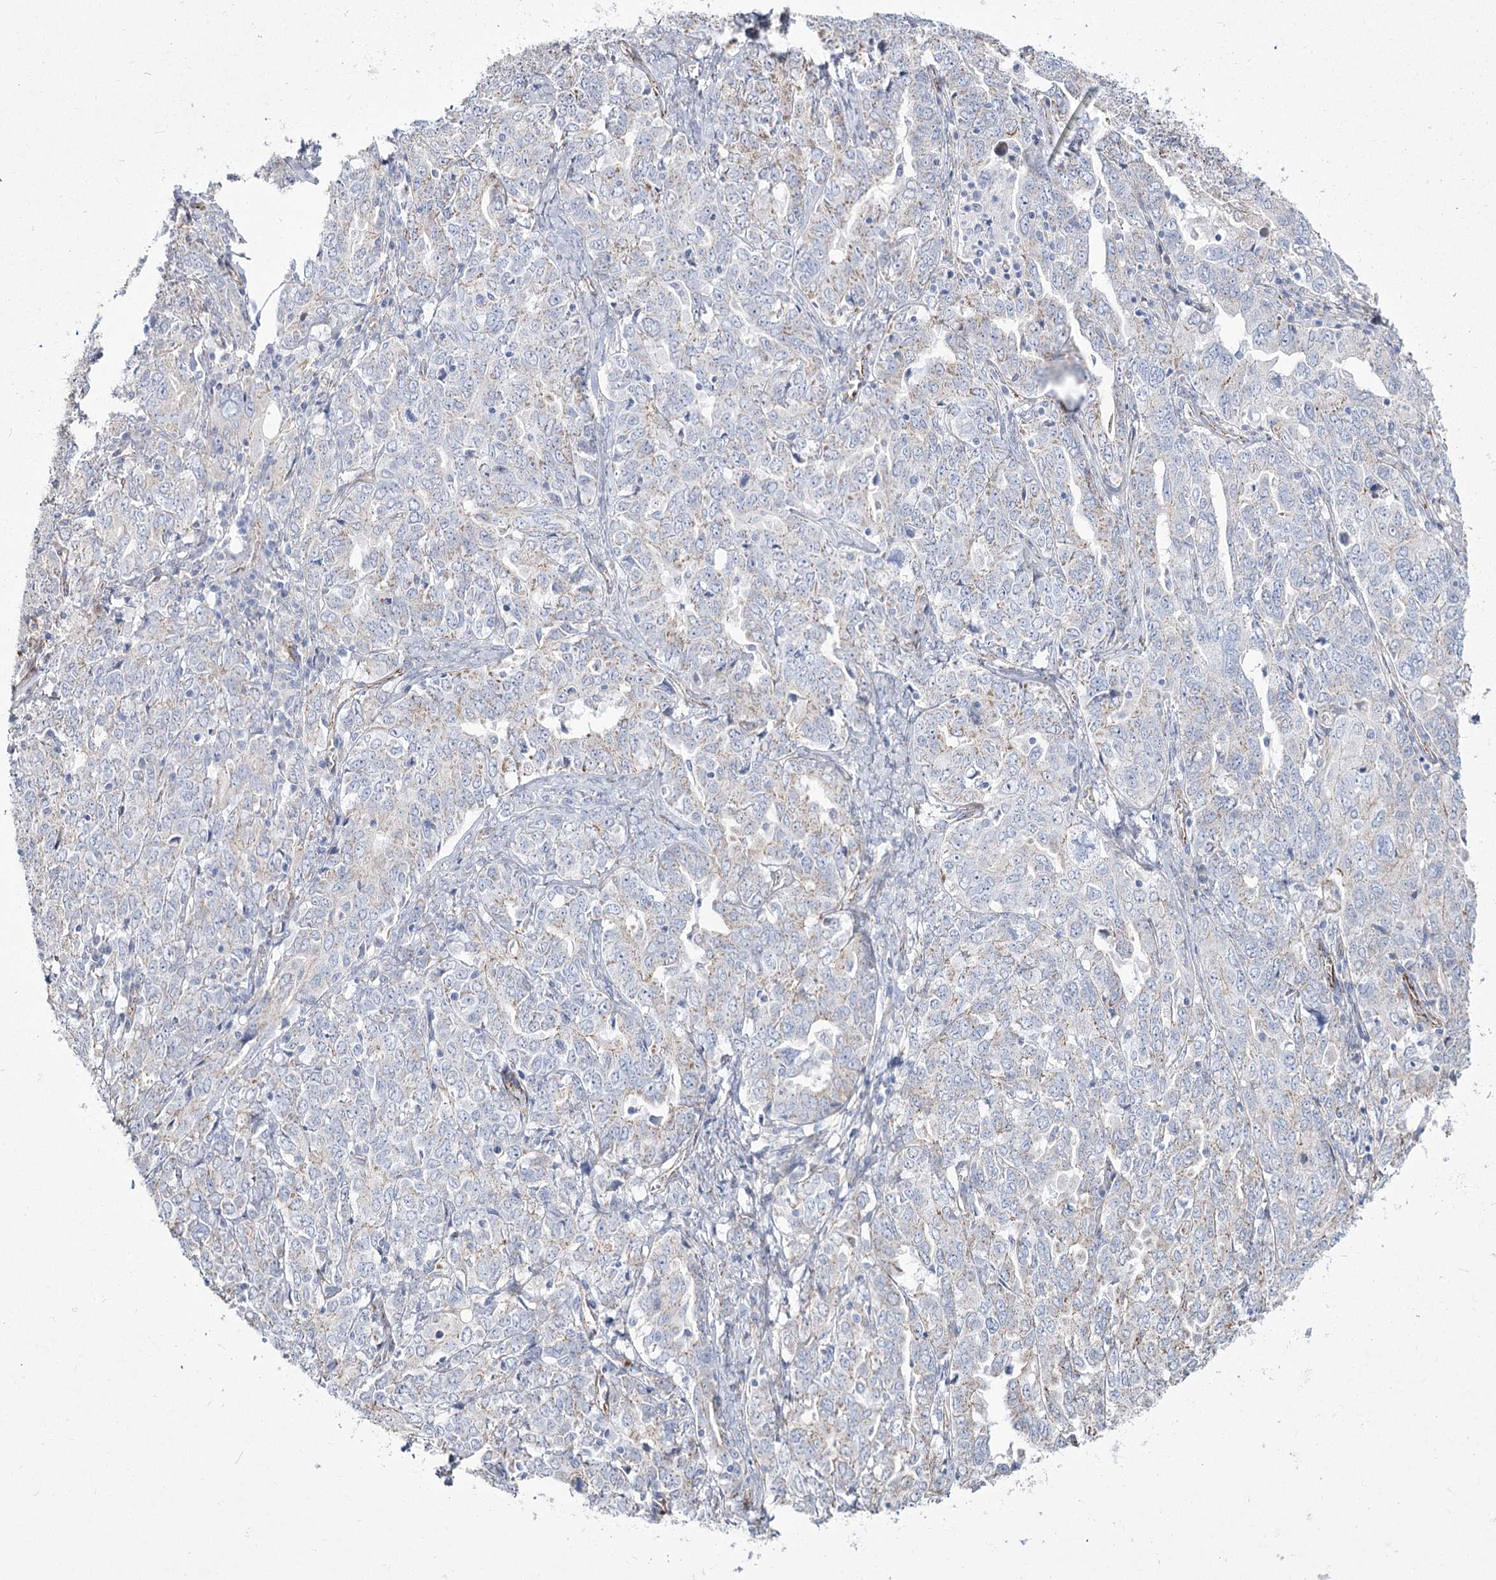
{"staining": {"intensity": "weak", "quantity": "<25%", "location": "cytoplasmic/membranous"}, "tissue": "ovarian cancer", "cell_type": "Tumor cells", "image_type": "cancer", "snomed": [{"axis": "morphology", "description": "Carcinoma, endometroid"}, {"axis": "topography", "description": "Ovary"}], "caption": "A histopathology image of human ovarian cancer (endometroid carcinoma) is negative for staining in tumor cells. Nuclei are stained in blue.", "gene": "ME3", "patient": {"sex": "female", "age": 62}}